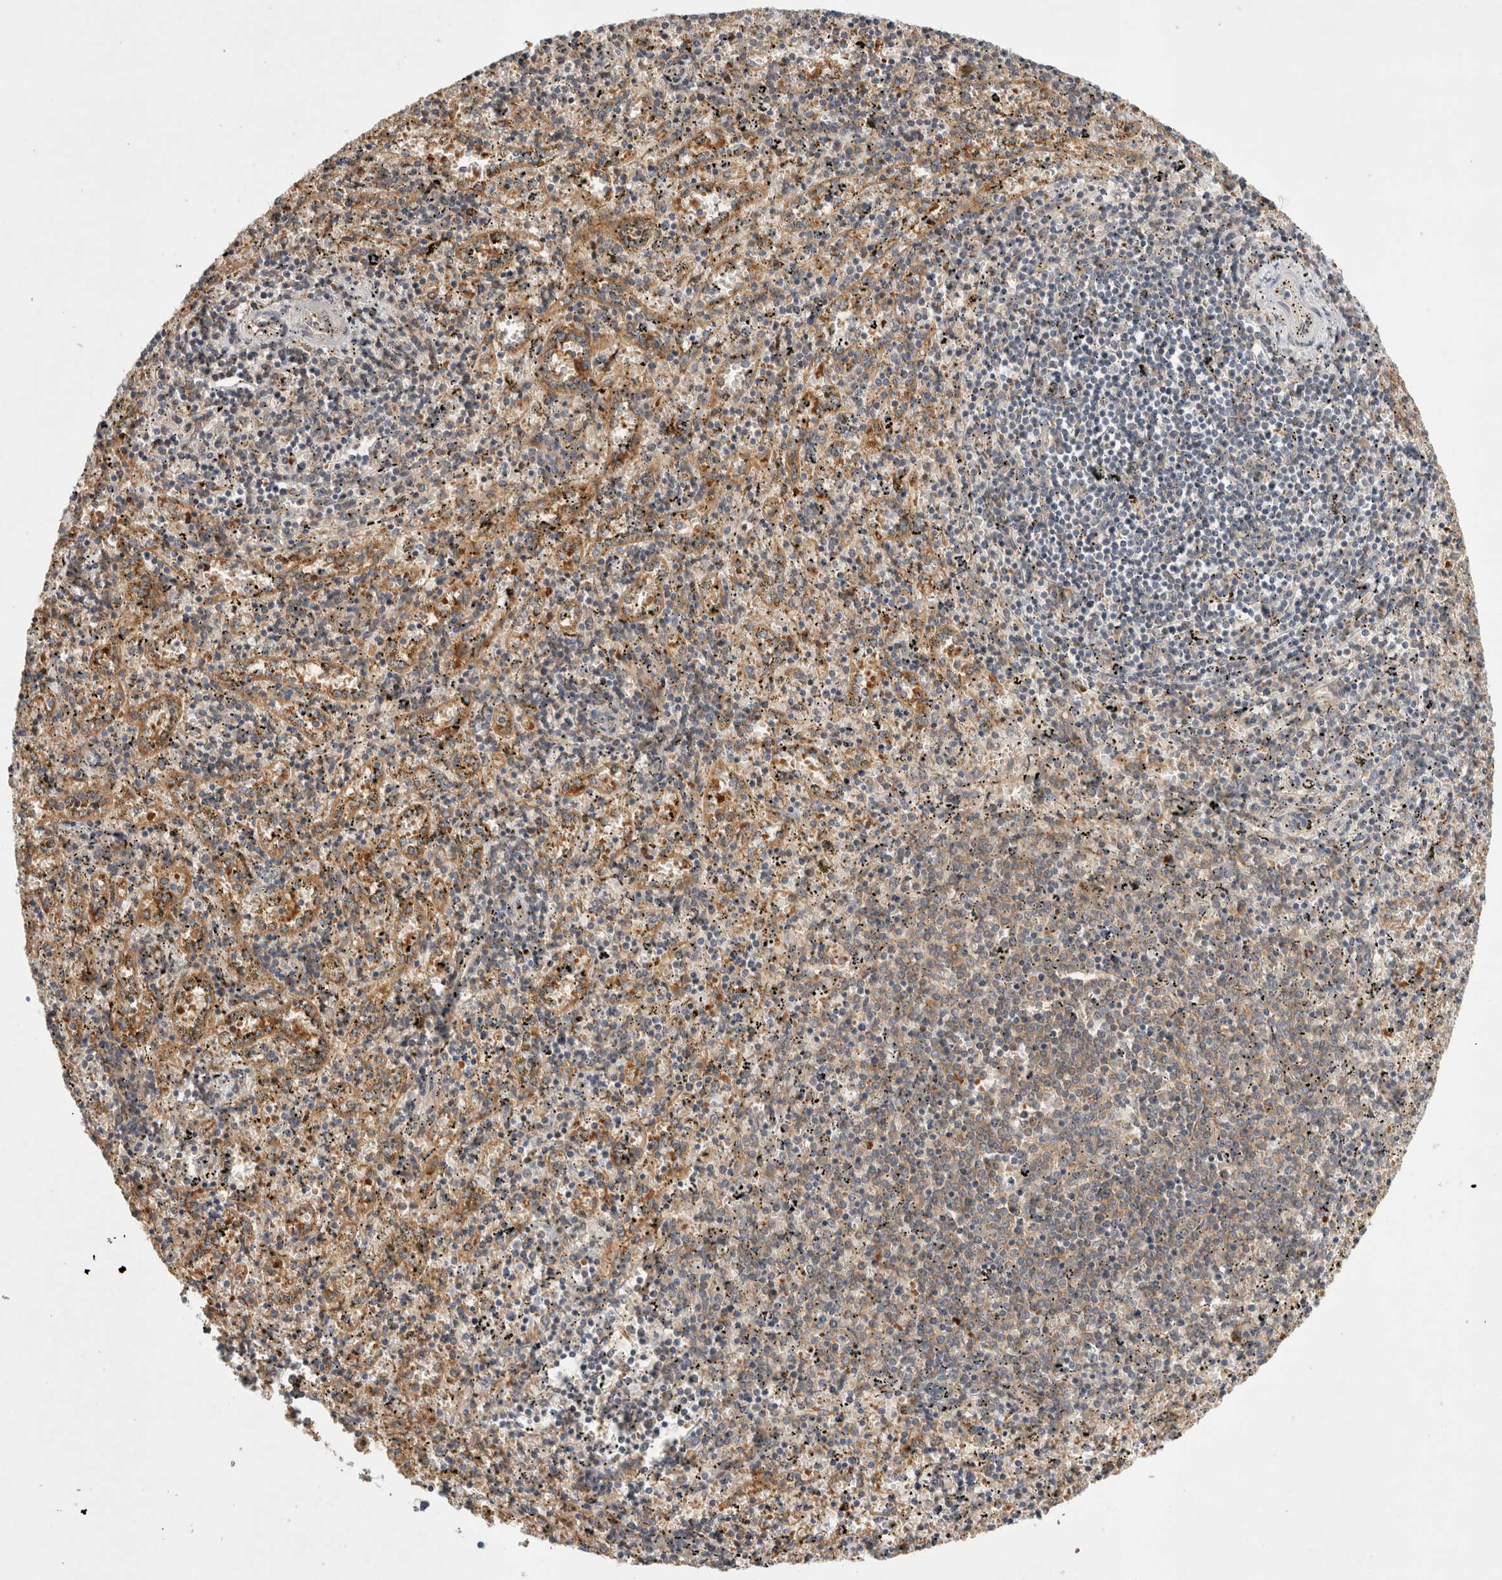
{"staining": {"intensity": "weak", "quantity": ">75%", "location": "cytoplasmic/membranous"}, "tissue": "spleen", "cell_type": "Cells in red pulp", "image_type": "normal", "snomed": [{"axis": "morphology", "description": "Normal tissue, NOS"}, {"axis": "topography", "description": "Spleen"}], "caption": "Weak cytoplasmic/membranous expression for a protein is identified in about >75% of cells in red pulp of unremarkable spleen using immunohistochemistry.", "gene": "CDCA7L", "patient": {"sex": "male", "age": 11}}